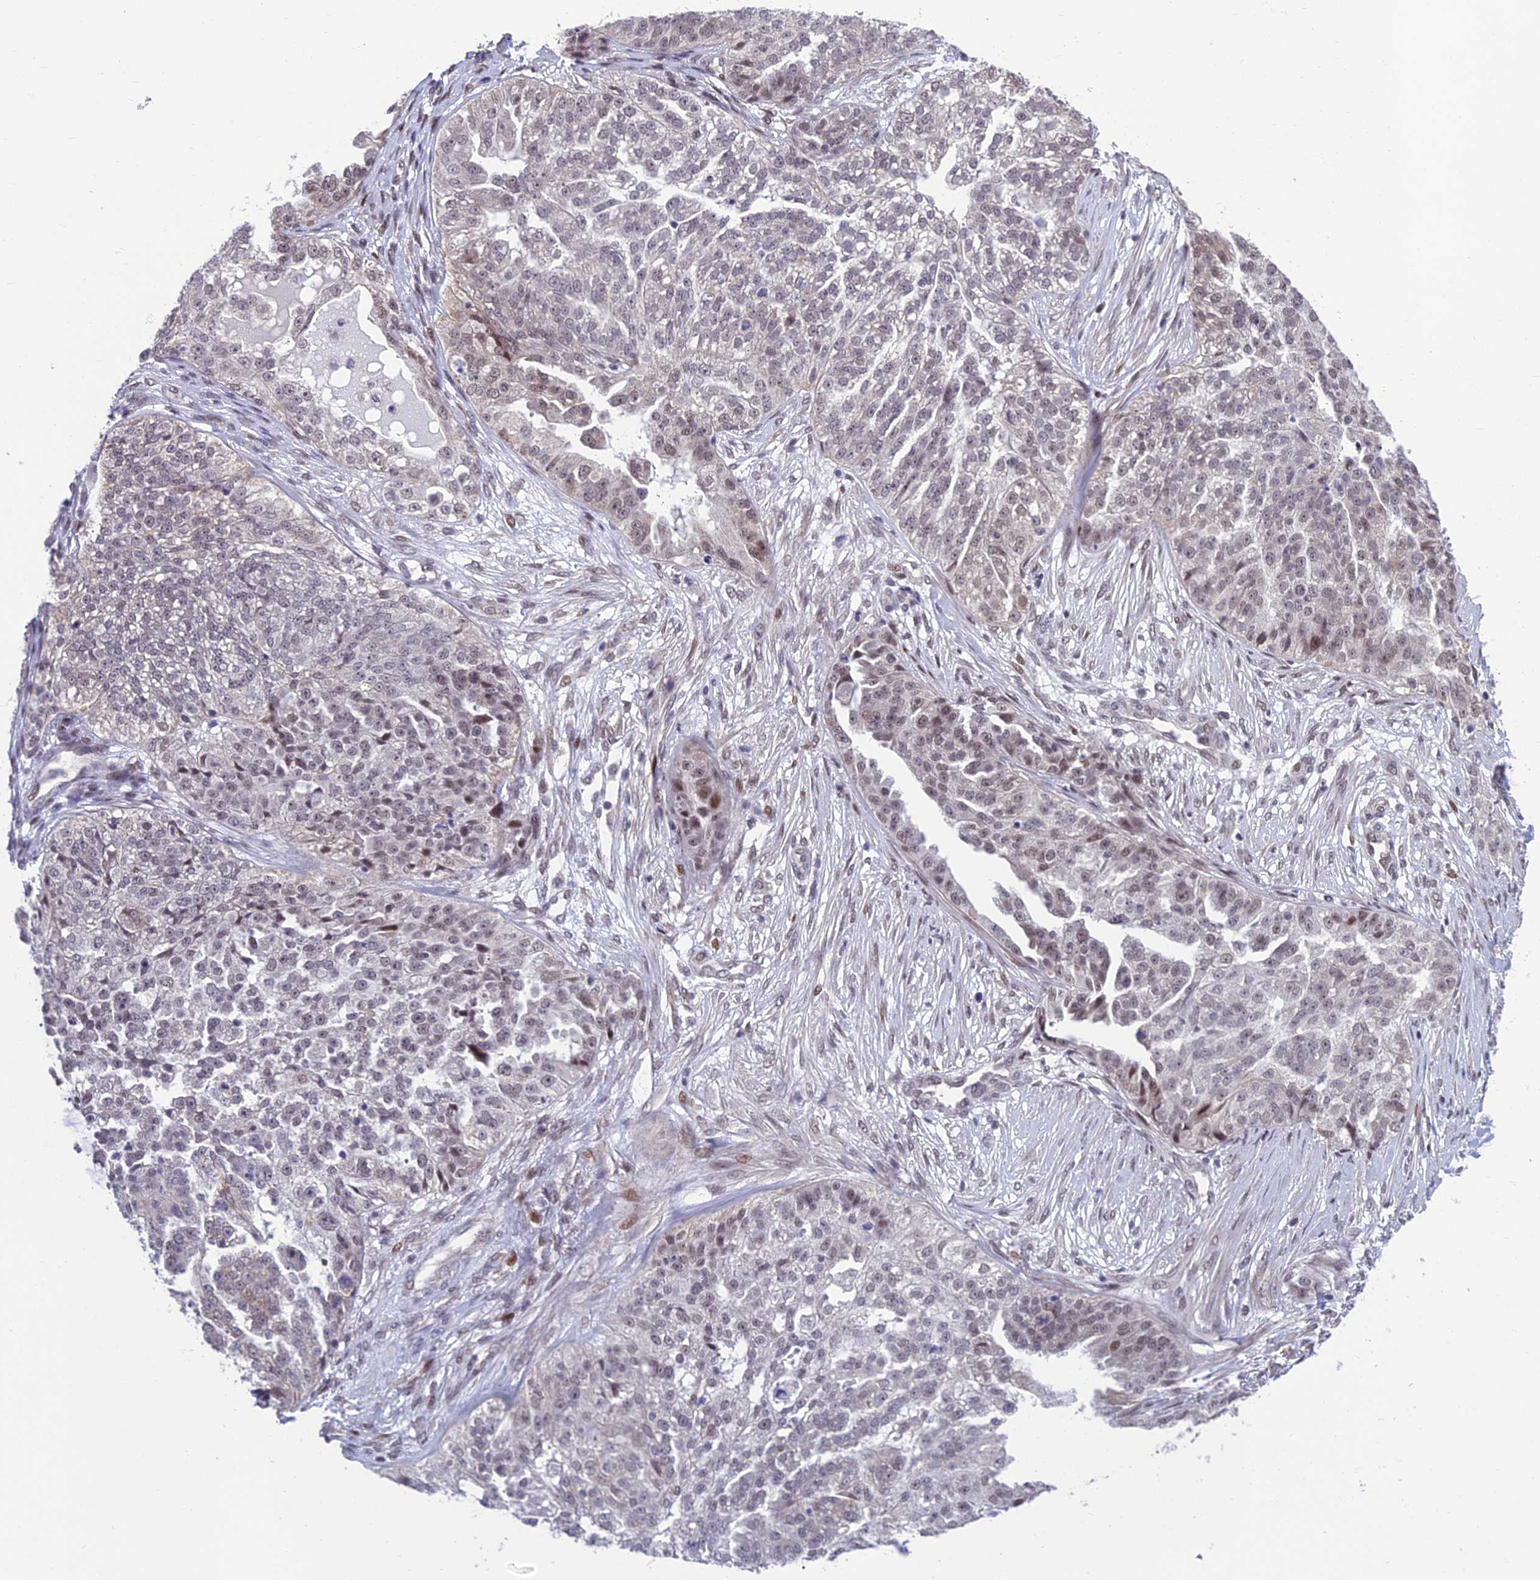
{"staining": {"intensity": "weak", "quantity": "<25%", "location": "nuclear"}, "tissue": "ovarian cancer", "cell_type": "Tumor cells", "image_type": "cancer", "snomed": [{"axis": "morphology", "description": "Cystadenocarcinoma, serous, NOS"}, {"axis": "topography", "description": "Ovary"}], "caption": "This histopathology image is of ovarian cancer (serous cystadenocarcinoma) stained with IHC to label a protein in brown with the nuclei are counter-stained blue. There is no staining in tumor cells.", "gene": "KIAA1191", "patient": {"sex": "female", "age": 58}}